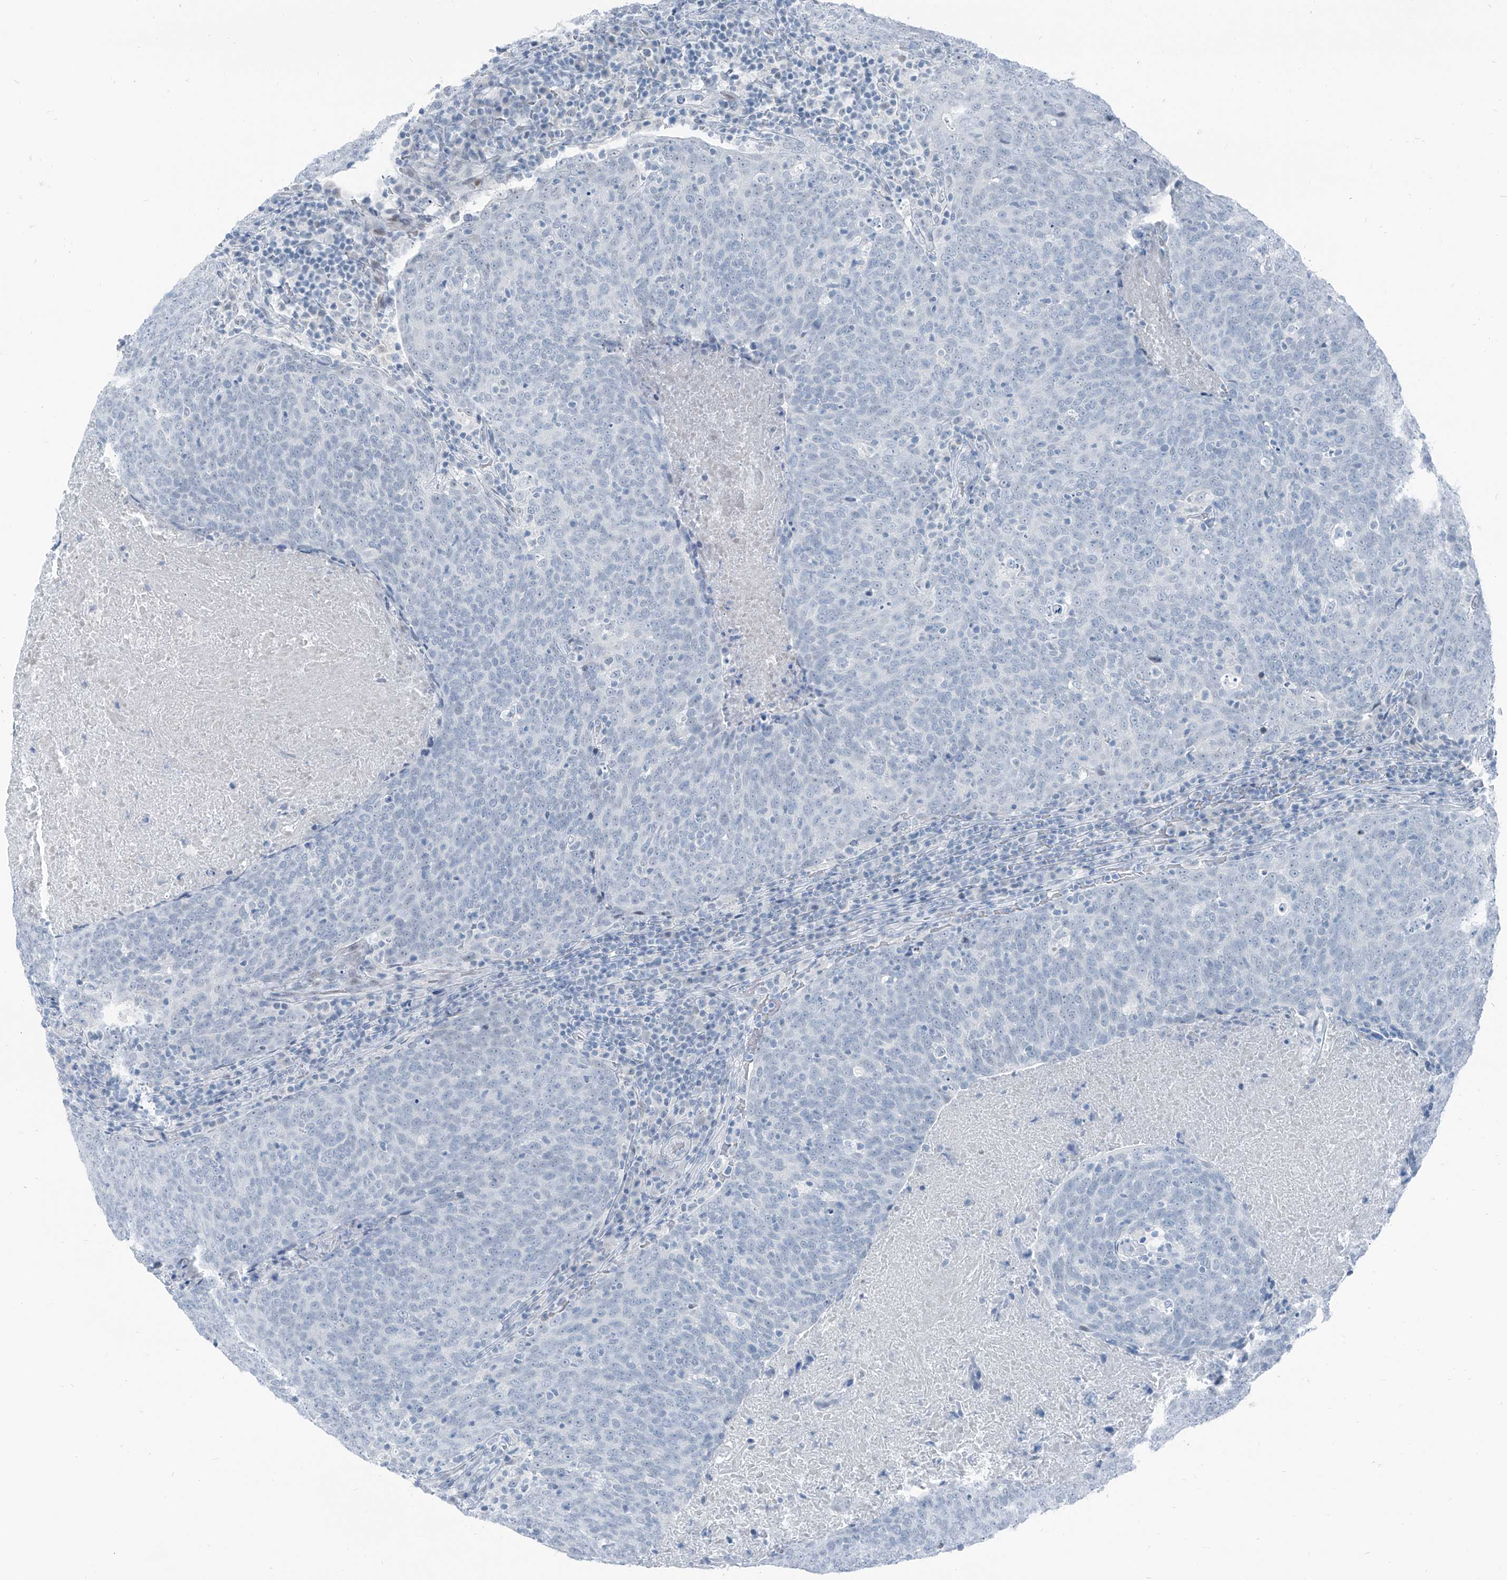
{"staining": {"intensity": "negative", "quantity": "none", "location": "none"}, "tissue": "head and neck cancer", "cell_type": "Tumor cells", "image_type": "cancer", "snomed": [{"axis": "morphology", "description": "Squamous cell carcinoma, NOS"}, {"axis": "morphology", "description": "Squamous cell carcinoma, metastatic, NOS"}, {"axis": "topography", "description": "Lymph node"}, {"axis": "topography", "description": "Head-Neck"}], "caption": "Human head and neck cancer stained for a protein using IHC shows no expression in tumor cells.", "gene": "RGN", "patient": {"sex": "male", "age": 62}}